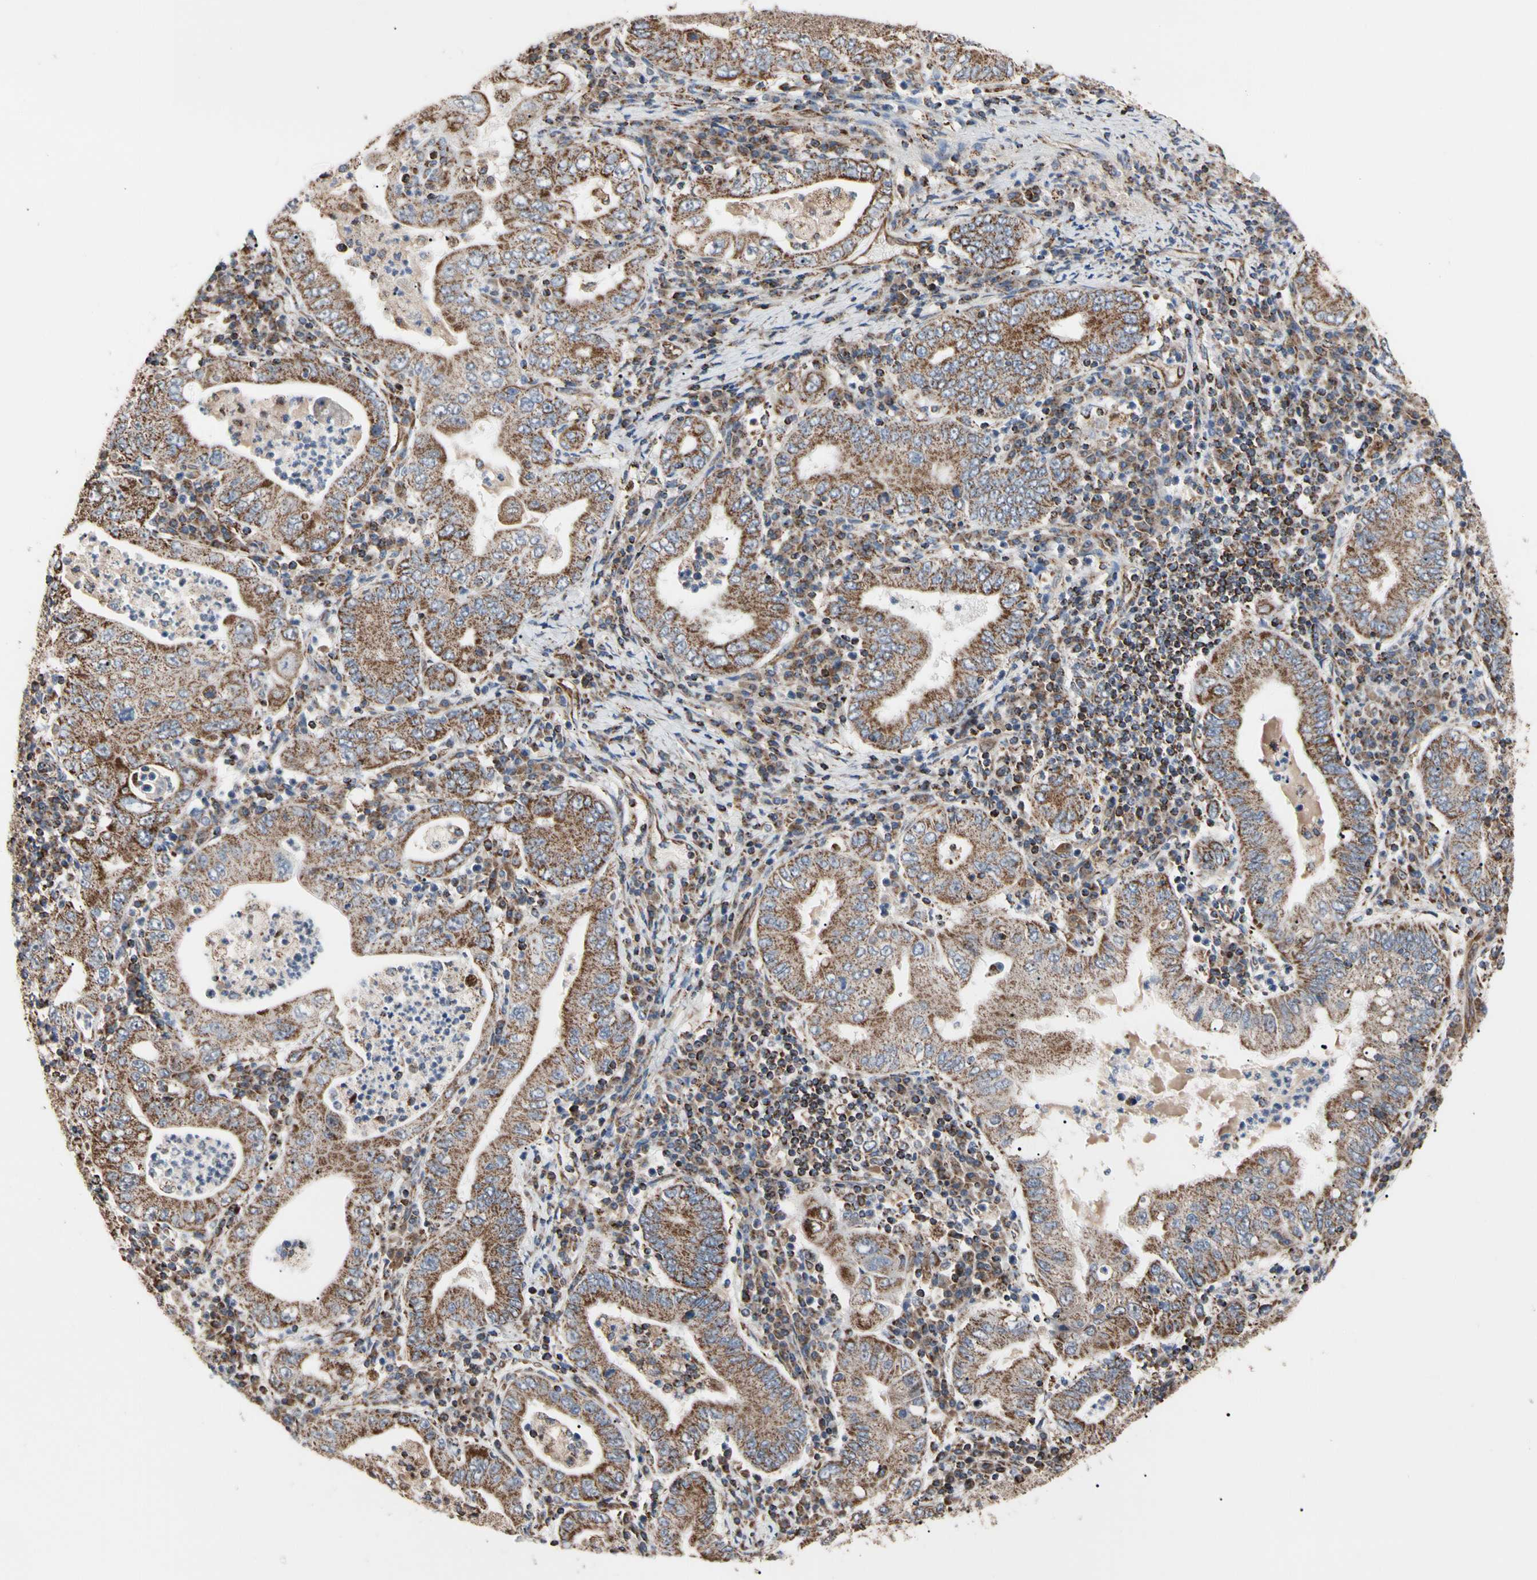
{"staining": {"intensity": "strong", "quantity": ">75%", "location": "cytoplasmic/membranous"}, "tissue": "stomach cancer", "cell_type": "Tumor cells", "image_type": "cancer", "snomed": [{"axis": "morphology", "description": "Normal tissue, NOS"}, {"axis": "morphology", "description": "Adenocarcinoma, NOS"}, {"axis": "topography", "description": "Esophagus"}, {"axis": "topography", "description": "Stomach, upper"}, {"axis": "topography", "description": "Peripheral nerve tissue"}], "caption": "Protein expression analysis of adenocarcinoma (stomach) reveals strong cytoplasmic/membranous positivity in approximately >75% of tumor cells.", "gene": "FAM110B", "patient": {"sex": "male", "age": 62}}